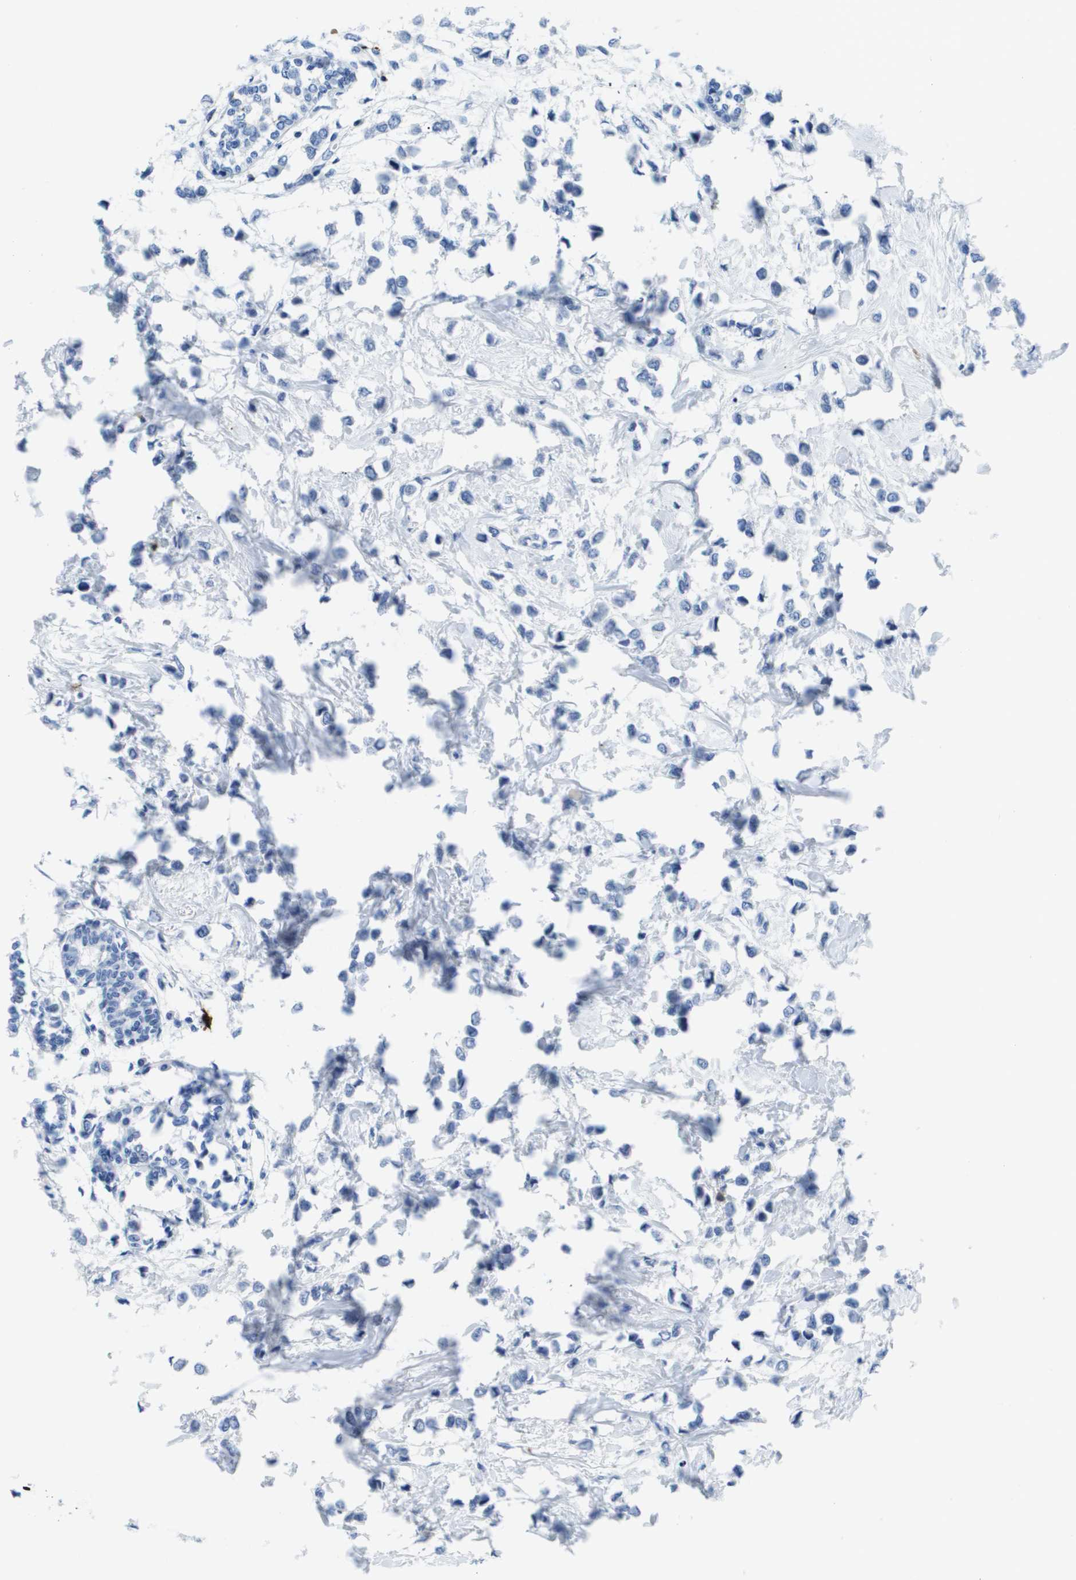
{"staining": {"intensity": "negative", "quantity": "none", "location": "none"}, "tissue": "breast cancer", "cell_type": "Tumor cells", "image_type": "cancer", "snomed": [{"axis": "morphology", "description": "Lobular carcinoma"}, {"axis": "topography", "description": "Breast"}], "caption": "IHC of human breast cancer shows no staining in tumor cells. Nuclei are stained in blue.", "gene": "MS4A1", "patient": {"sex": "female", "age": 51}}